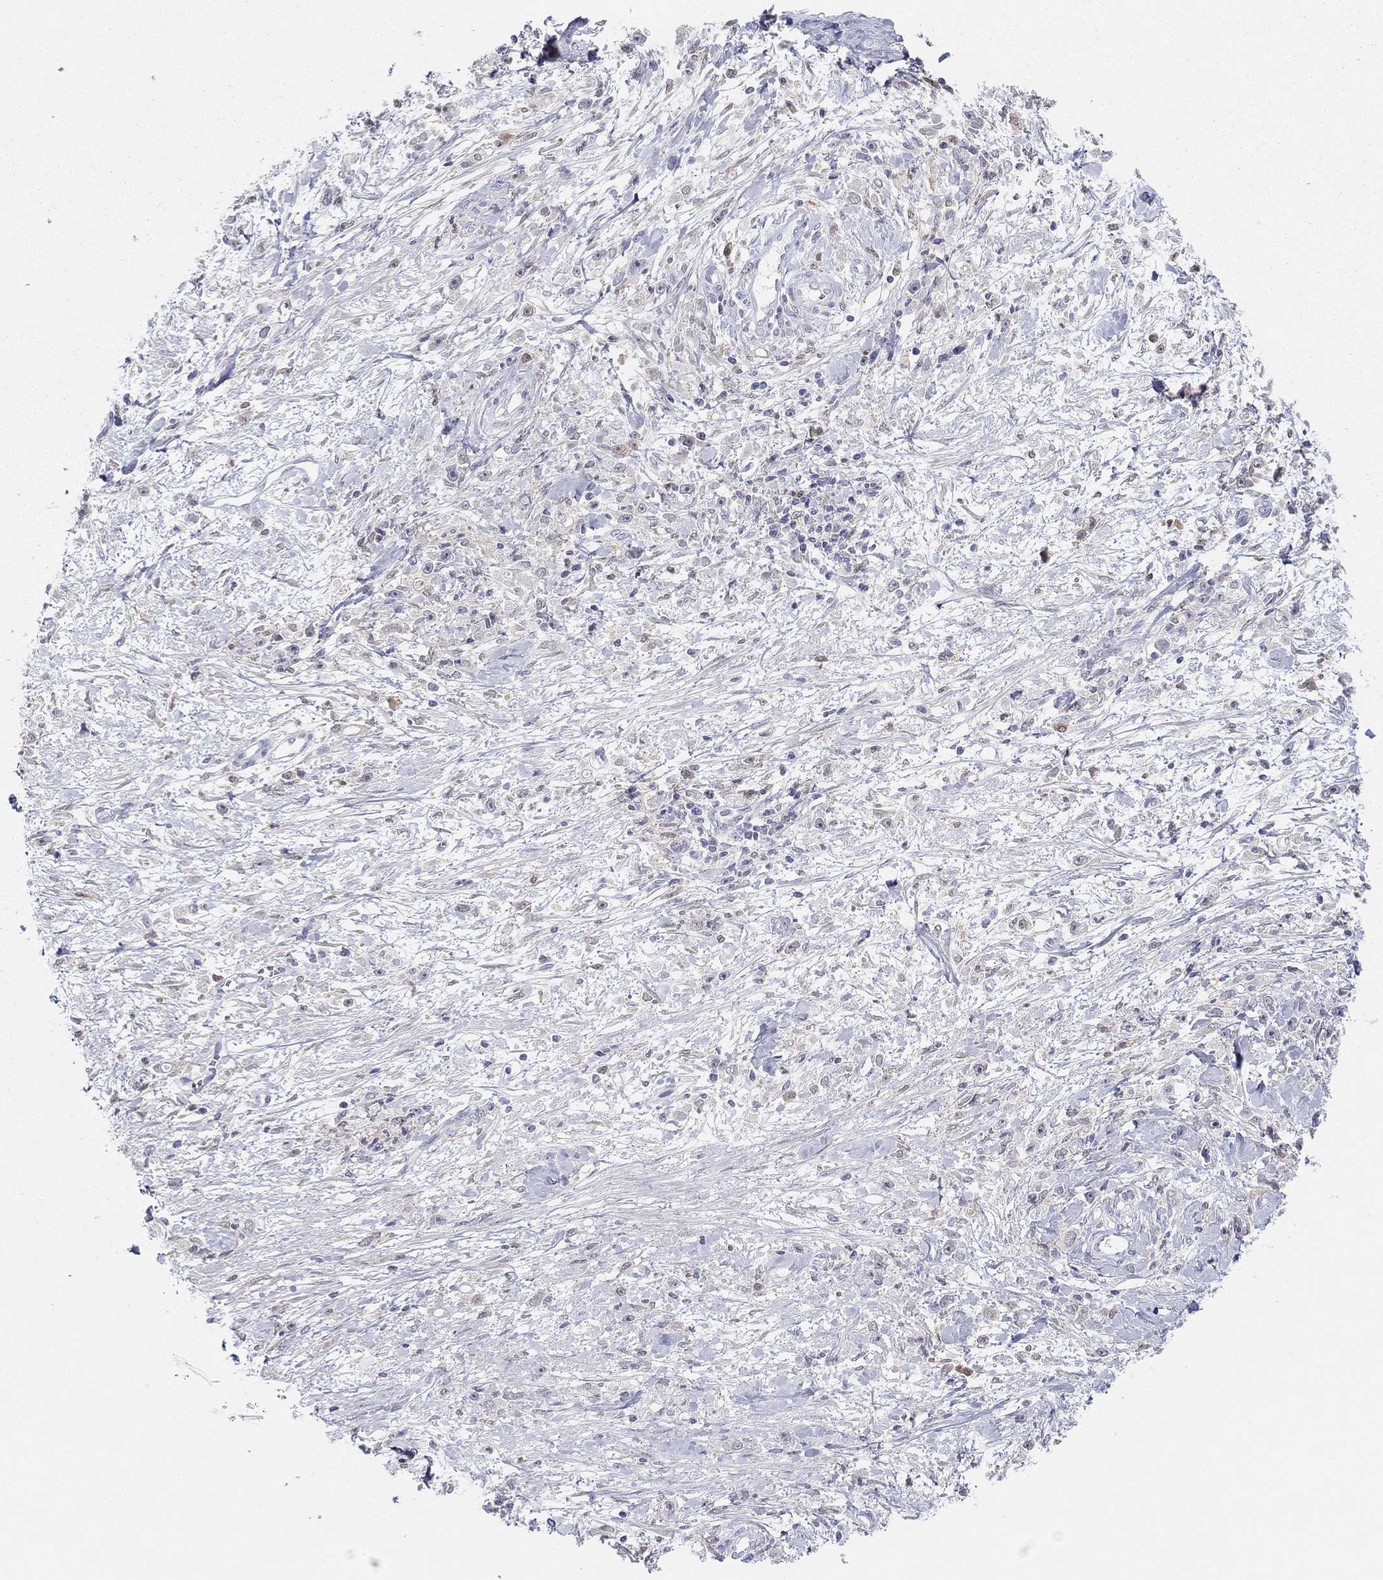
{"staining": {"intensity": "negative", "quantity": "none", "location": "none"}, "tissue": "stomach cancer", "cell_type": "Tumor cells", "image_type": "cancer", "snomed": [{"axis": "morphology", "description": "Adenocarcinoma, NOS"}, {"axis": "topography", "description": "Stomach"}], "caption": "This photomicrograph is of stomach cancer (adenocarcinoma) stained with immunohistochemistry (IHC) to label a protein in brown with the nuclei are counter-stained blue. There is no expression in tumor cells.", "gene": "PDXK", "patient": {"sex": "female", "age": 59}}